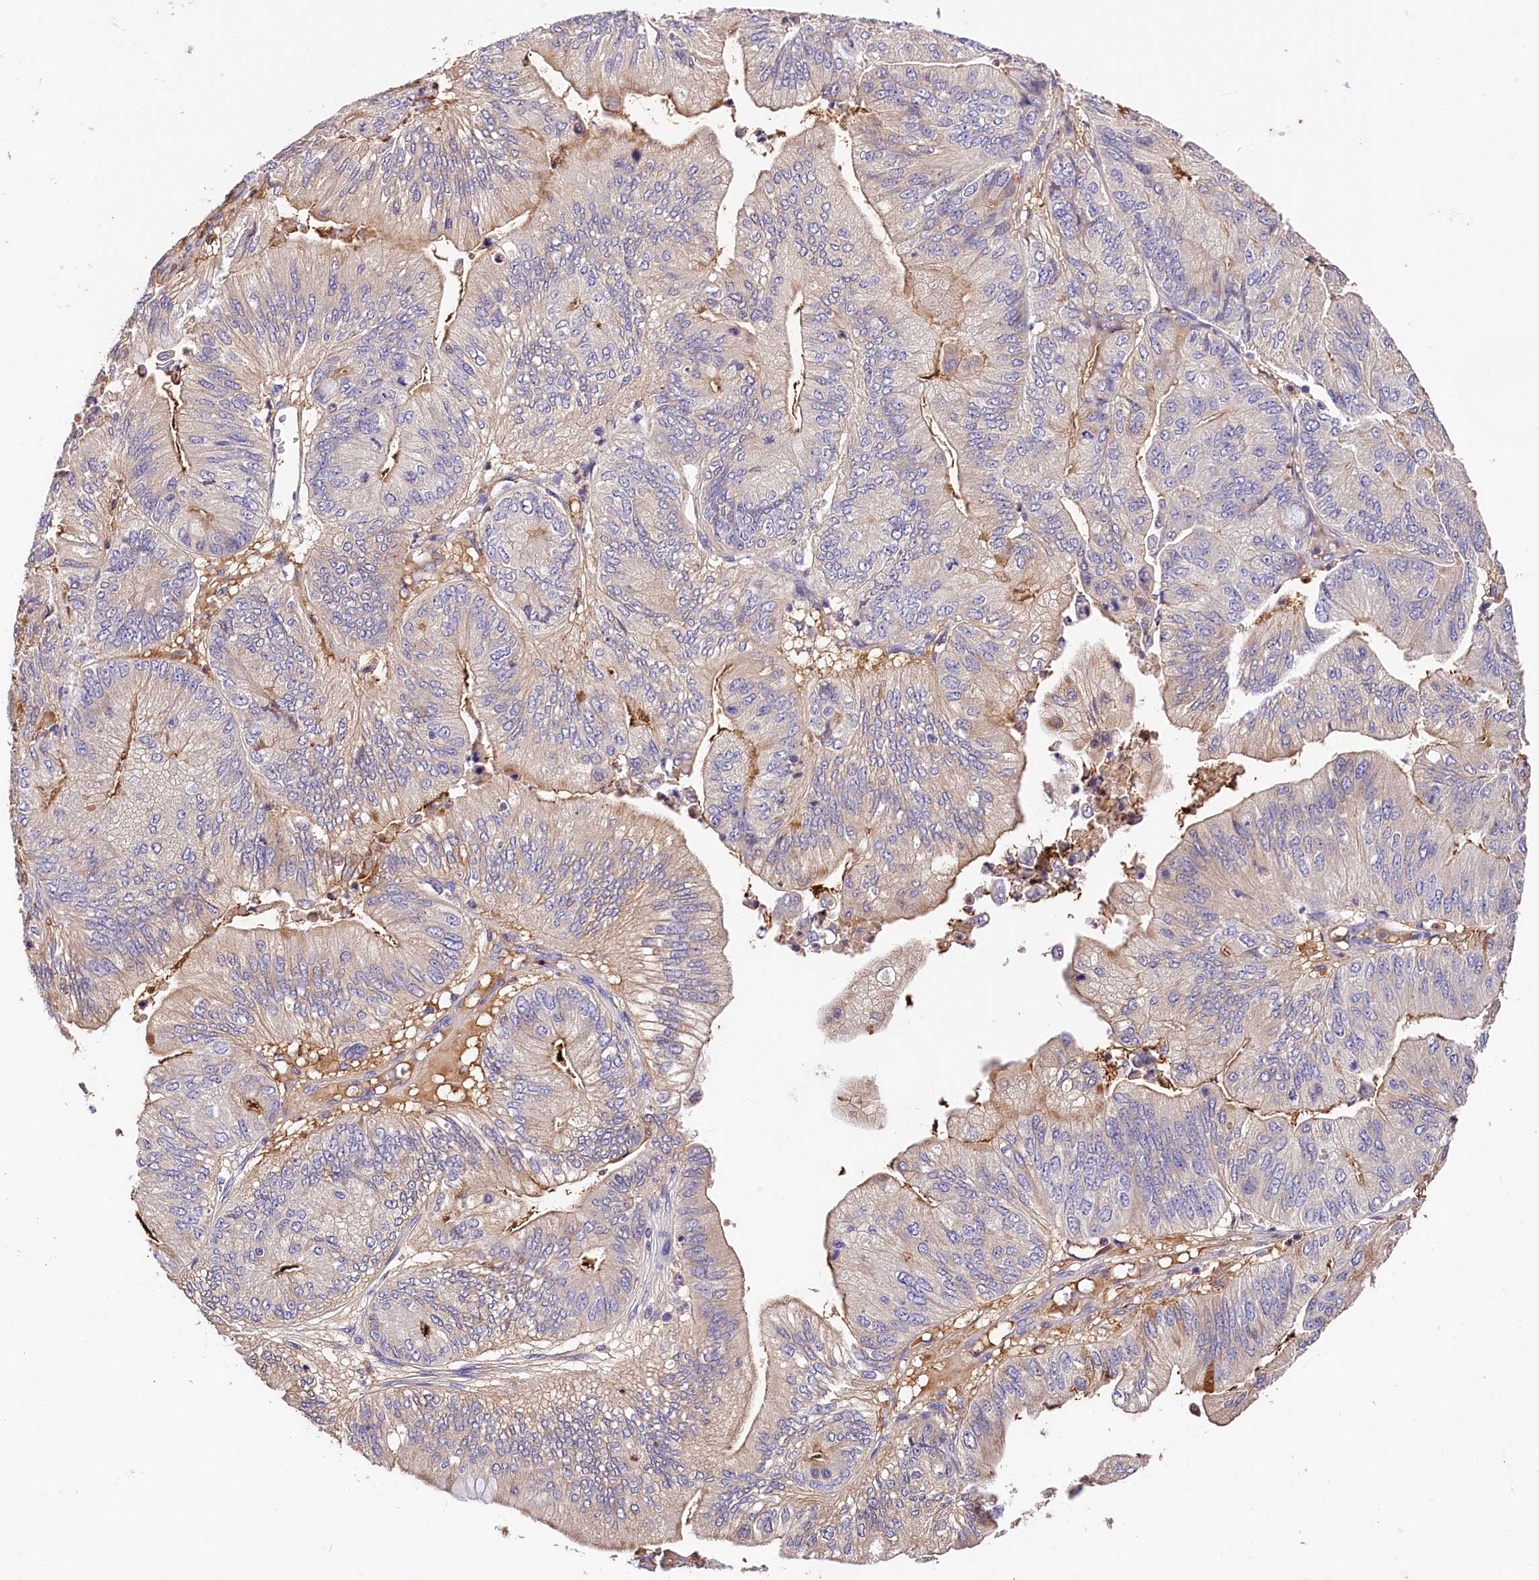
{"staining": {"intensity": "weak", "quantity": "<25%", "location": "cytoplasmic/membranous"}, "tissue": "ovarian cancer", "cell_type": "Tumor cells", "image_type": "cancer", "snomed": [{"axis": "morphology", "description": "Cystadenocarcinoma, mucinous, NOS"}, {"axis": "topography", "description": "Ovary"}], "caption": "This is an immunohistochemistry histopathology image of human ovarian mucinous cystadenocarcinoma. There is no staining in tumor cells.", "gene": "ARMC6", "patient": {"sex": "female", "age": 61}}